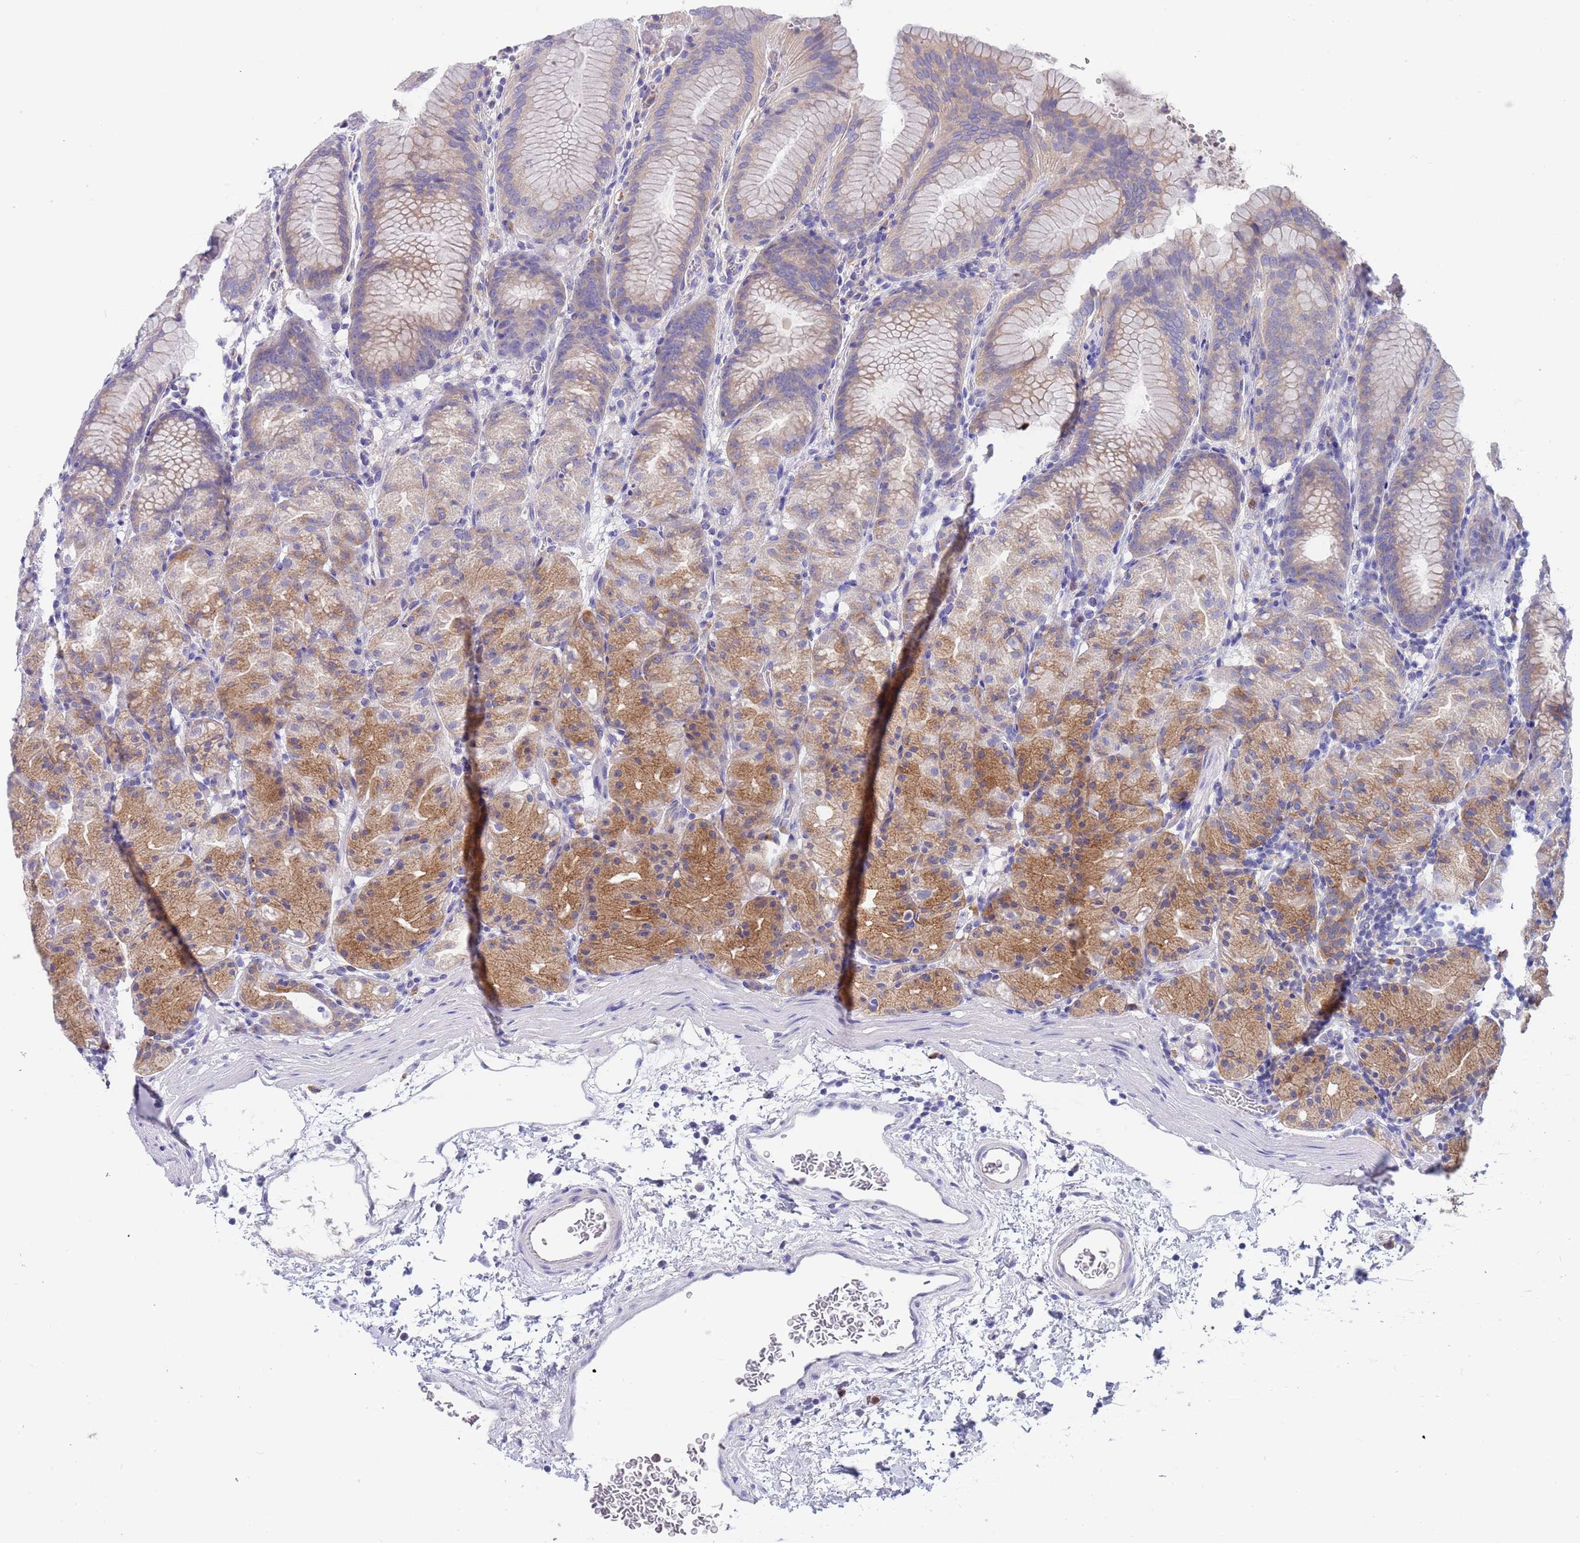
{"staining": {"intensity": "moderate", "quantity": "25%-75%", "location": "cytoplasmic/membranous"}, "tissue": "stomach", "cell_type": "Glandular cells", "image_type": "normal", "snomed": [{"axis": "morphology", "description": "Normal tissue, NOS"}, {"axis": "topography", "description": "Stomach, upper"}], "caption": "Immunohistochemistry (IHC) image of normal stomach: stomach stained using IHC exhibits medium levels of moderate protein expression localized specifically in the cytoplasmic/membranous of glandular cells, appearing as a cytoplasmic/membranous brown color.", "gene": "TYW1B", "patient": {"sex": "male", "age": 48}}